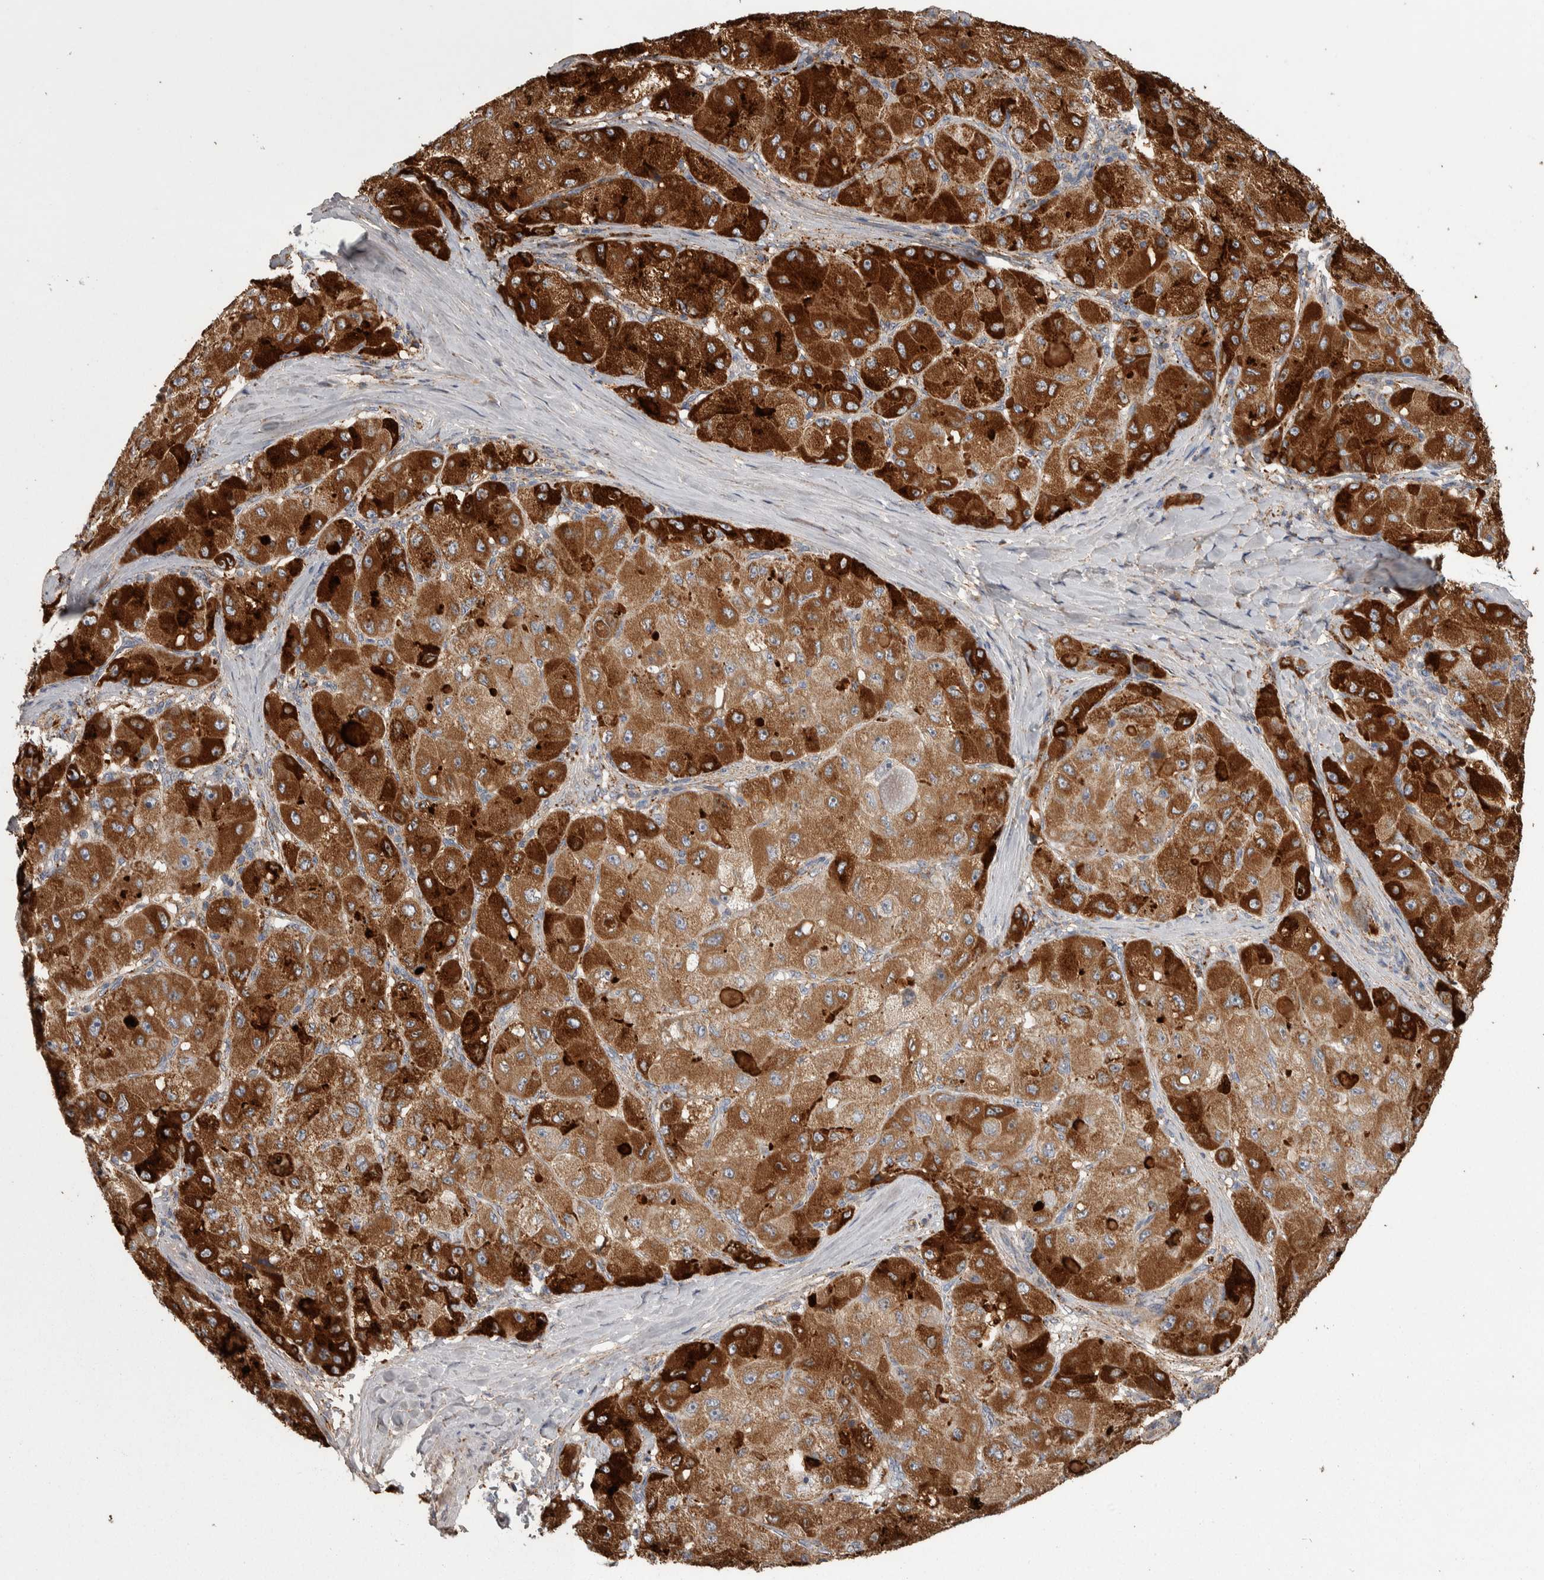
{"staining": {"intensity": "strong", "quantity": ">75%", "location": "cytoplasmic/membranous"}, "tissue": "liver cancer", "cell_type": "Tumor cells", "image_type": "cancer", "snomed": [{"axis": "morphology", "description": "Carcinoma, Hepatocellular, NOS"}, {"axis": "topography", "description": "Liver"}], "caption": "IHC image of neoplastic tissue: human liver hepatocellular carcinoma stained using IHC shows high levels of strong protein expression localized specifically in the cytoplasmic/membranous of tumor cells, appearing as a cytoplasmic/membranous brown color.", "gene": "SCO1", "patient": {"sex": "male", "age": 80}}